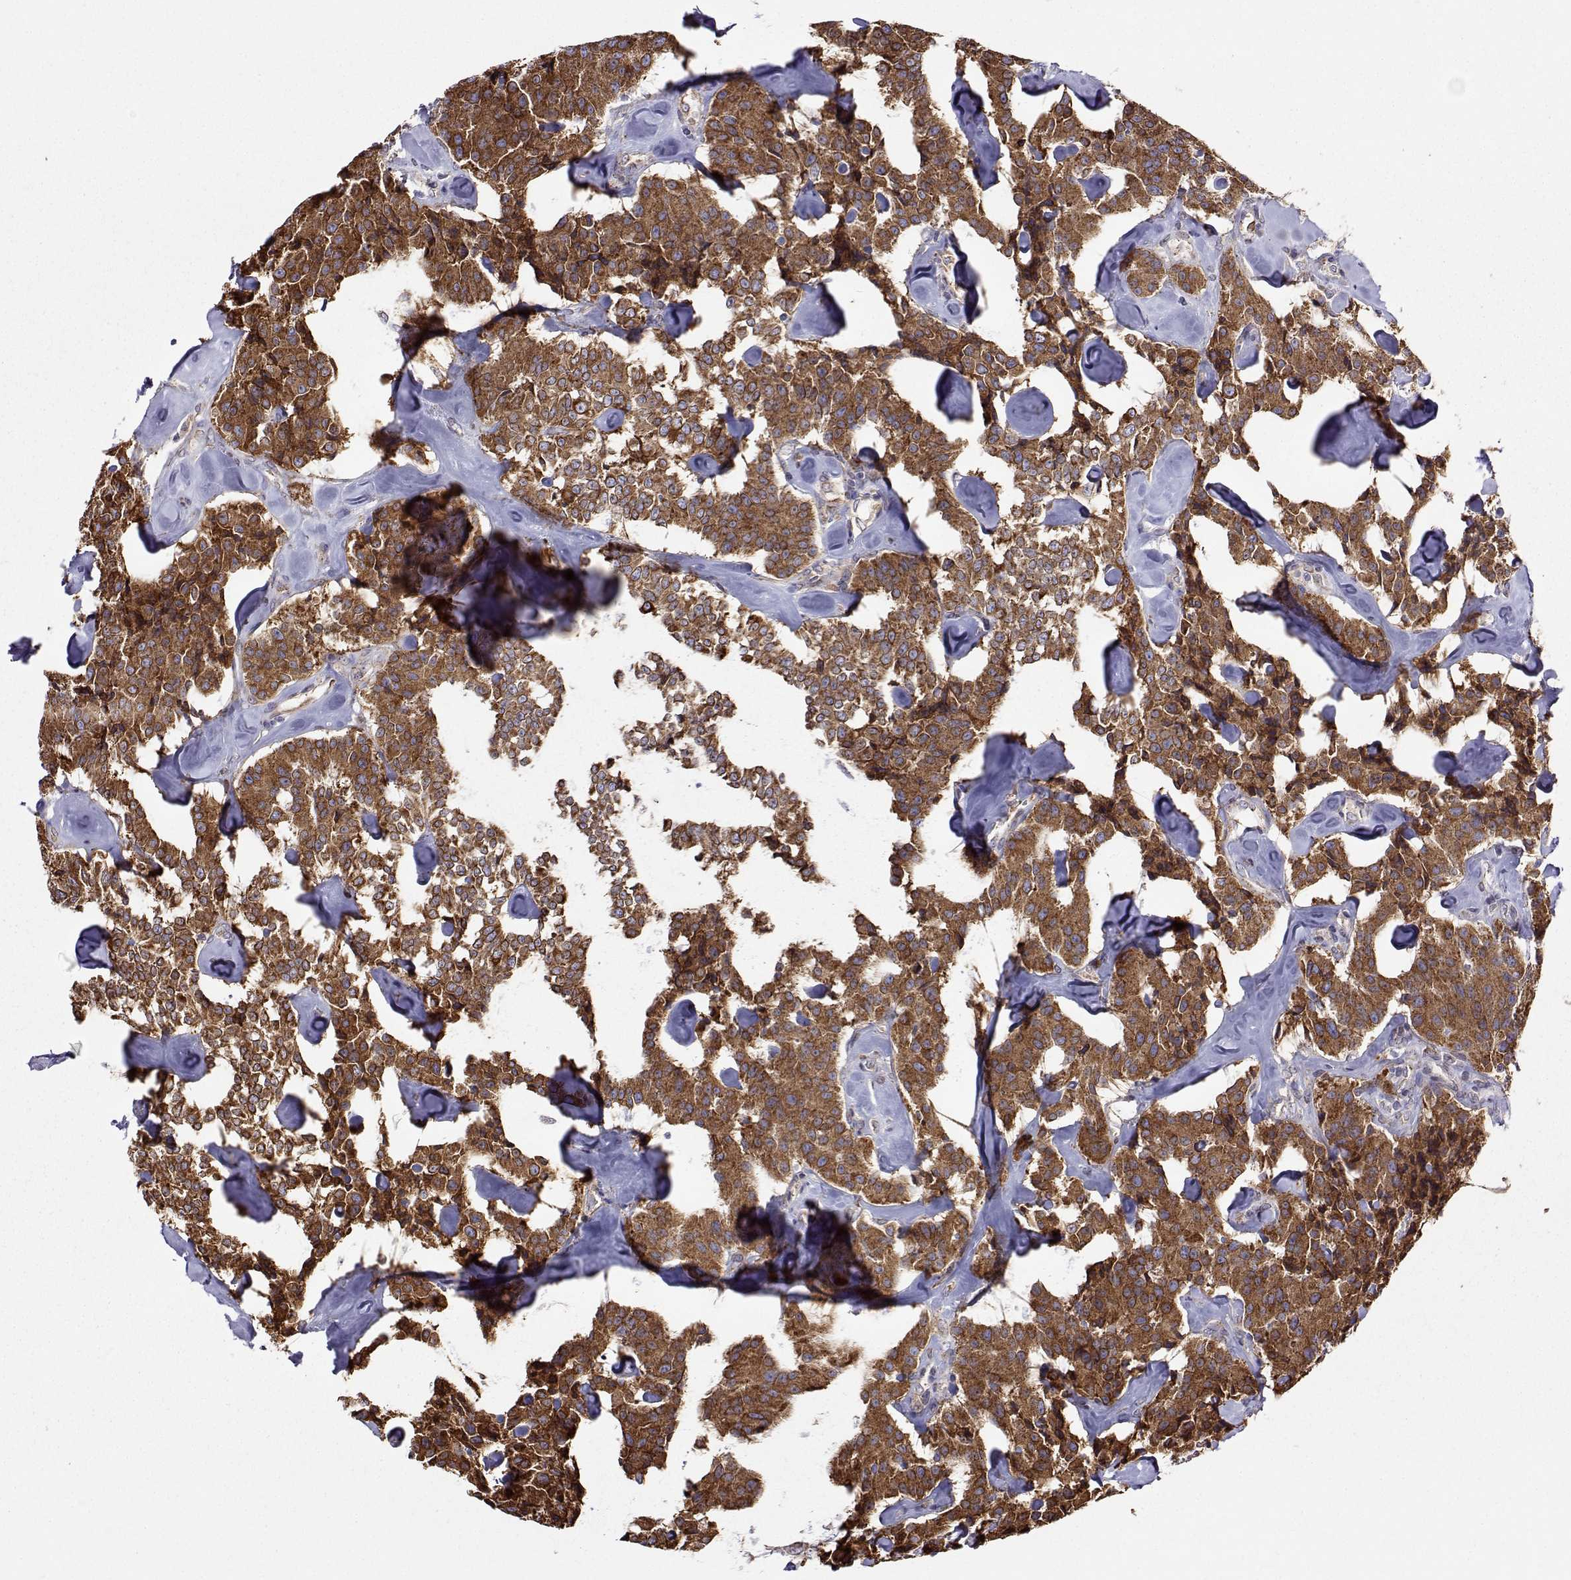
{"staining": {"intensity": "moderate", "quantity": ">75%", "location": "cytoplasmic/membranous"}, "tissue": "carcinoid", "cell_type": "Tumor cells", "image_type": "cancer", "snomed": [{"axis": "morphology", "description": "Carcinoid, malignant, NOS"}, {"axis": "topography", "description": "Pancreas"}], "caption": "Human carcinoid (malignant) stained for a protein (brown) shows moderate cytoplasmic/membranous positive staining in approximately >75% of tumor cells.", "gene": "PGRMC2", "patient": {"sex": "male", "age": 41}}